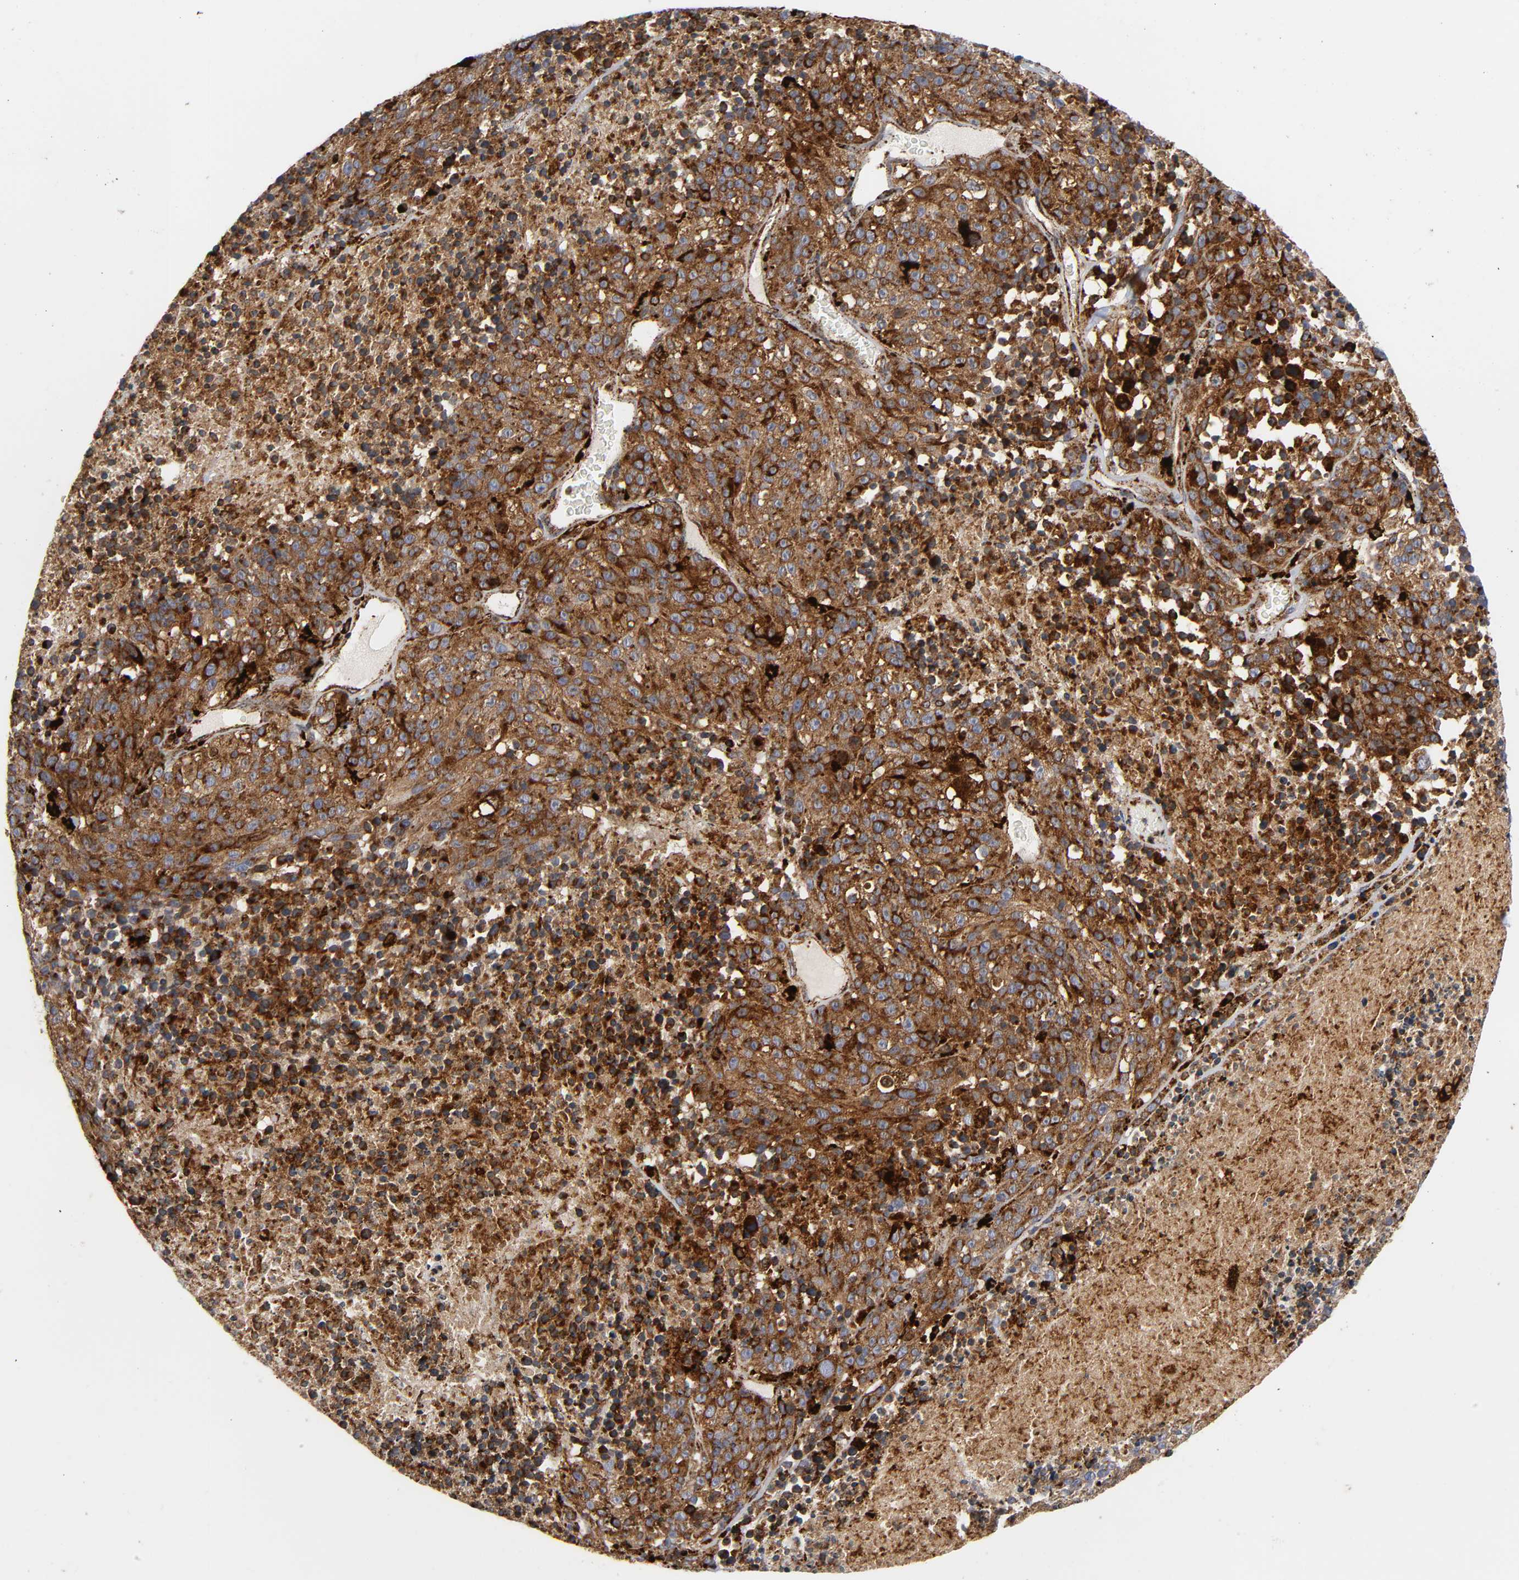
{"staining": {"intensity": "strong", "quantity": ">75%", "location": "cytoplasmic/membranous"}, "tissue": "melanoma", "cell_type": "Tumor cells", "image_type": "cancer", "snomed": [{"axis": "morphology", "description": "Malignant melanoma, Metastatic site"}, {"axis": "topography", "description": "Cerebral cortex"}], "caption": "Brown immunohistochemical staining in human melanoma exhibits strong cytoplasmic/membranous expression in about >75% of tumor cells.", "gene": "PSAP", "patient": {"sex": "female", "age": 52}}